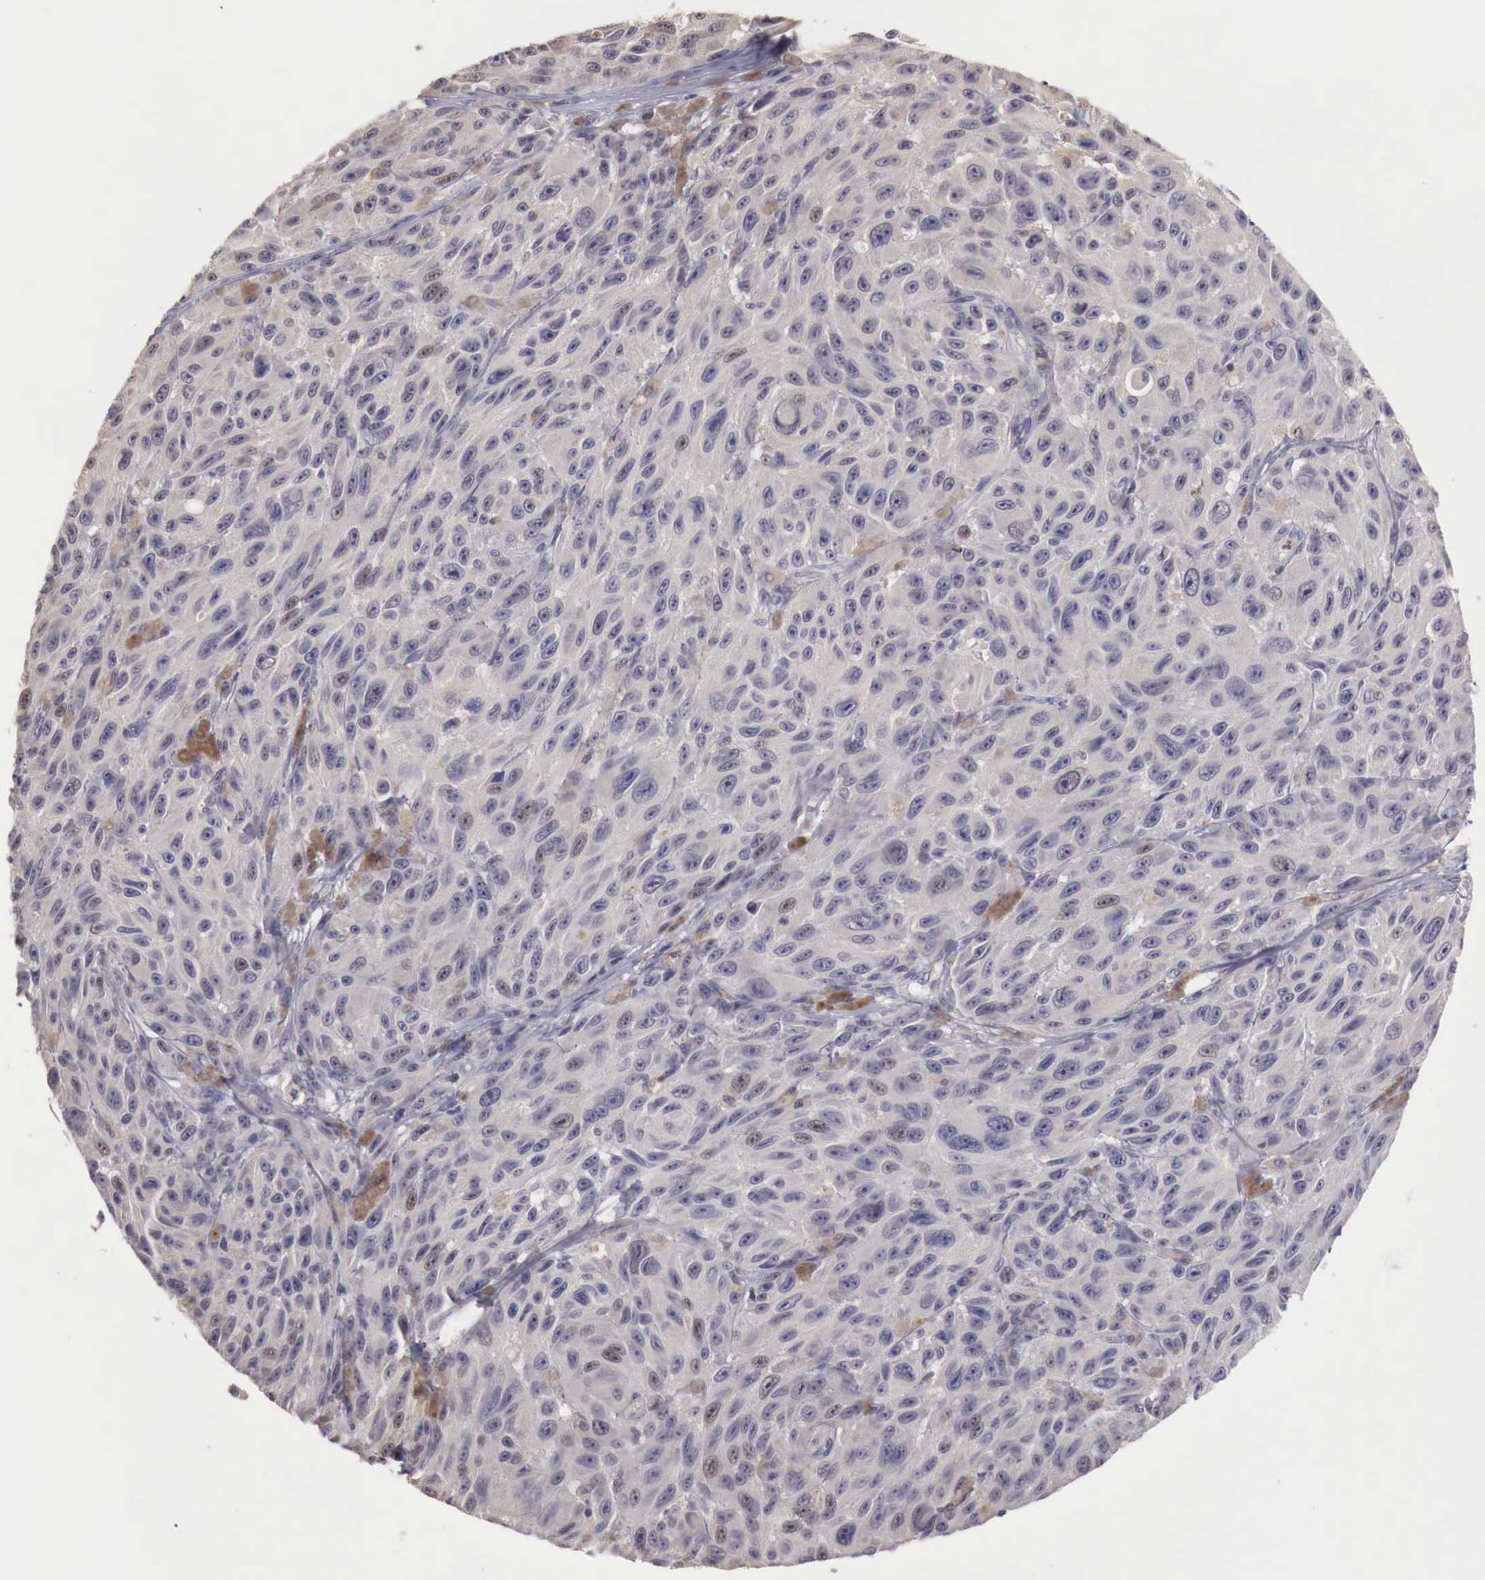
{"staining": {"intensity": "weak", "quantity": "<25%", "location": "cytoplasmic/membranous"}, "tissue": "melanoma", "cell_type": "Tumor cells", "image_type": "cancer", "snomed": [{"axis": "morphology", "description": "Malignant melanoma, NOS"}, {"axis": "topography", "description": "Skin"}], "caption": "DAB immunohistochemical staining of human malignant melanoma shows no significant positivity in tumor cells. (Brightfield microscopy of DAB immunohistochemistry at high magnification).", "gene": "TBC1D9", "patient": {"sex": "male", "age": 70}}